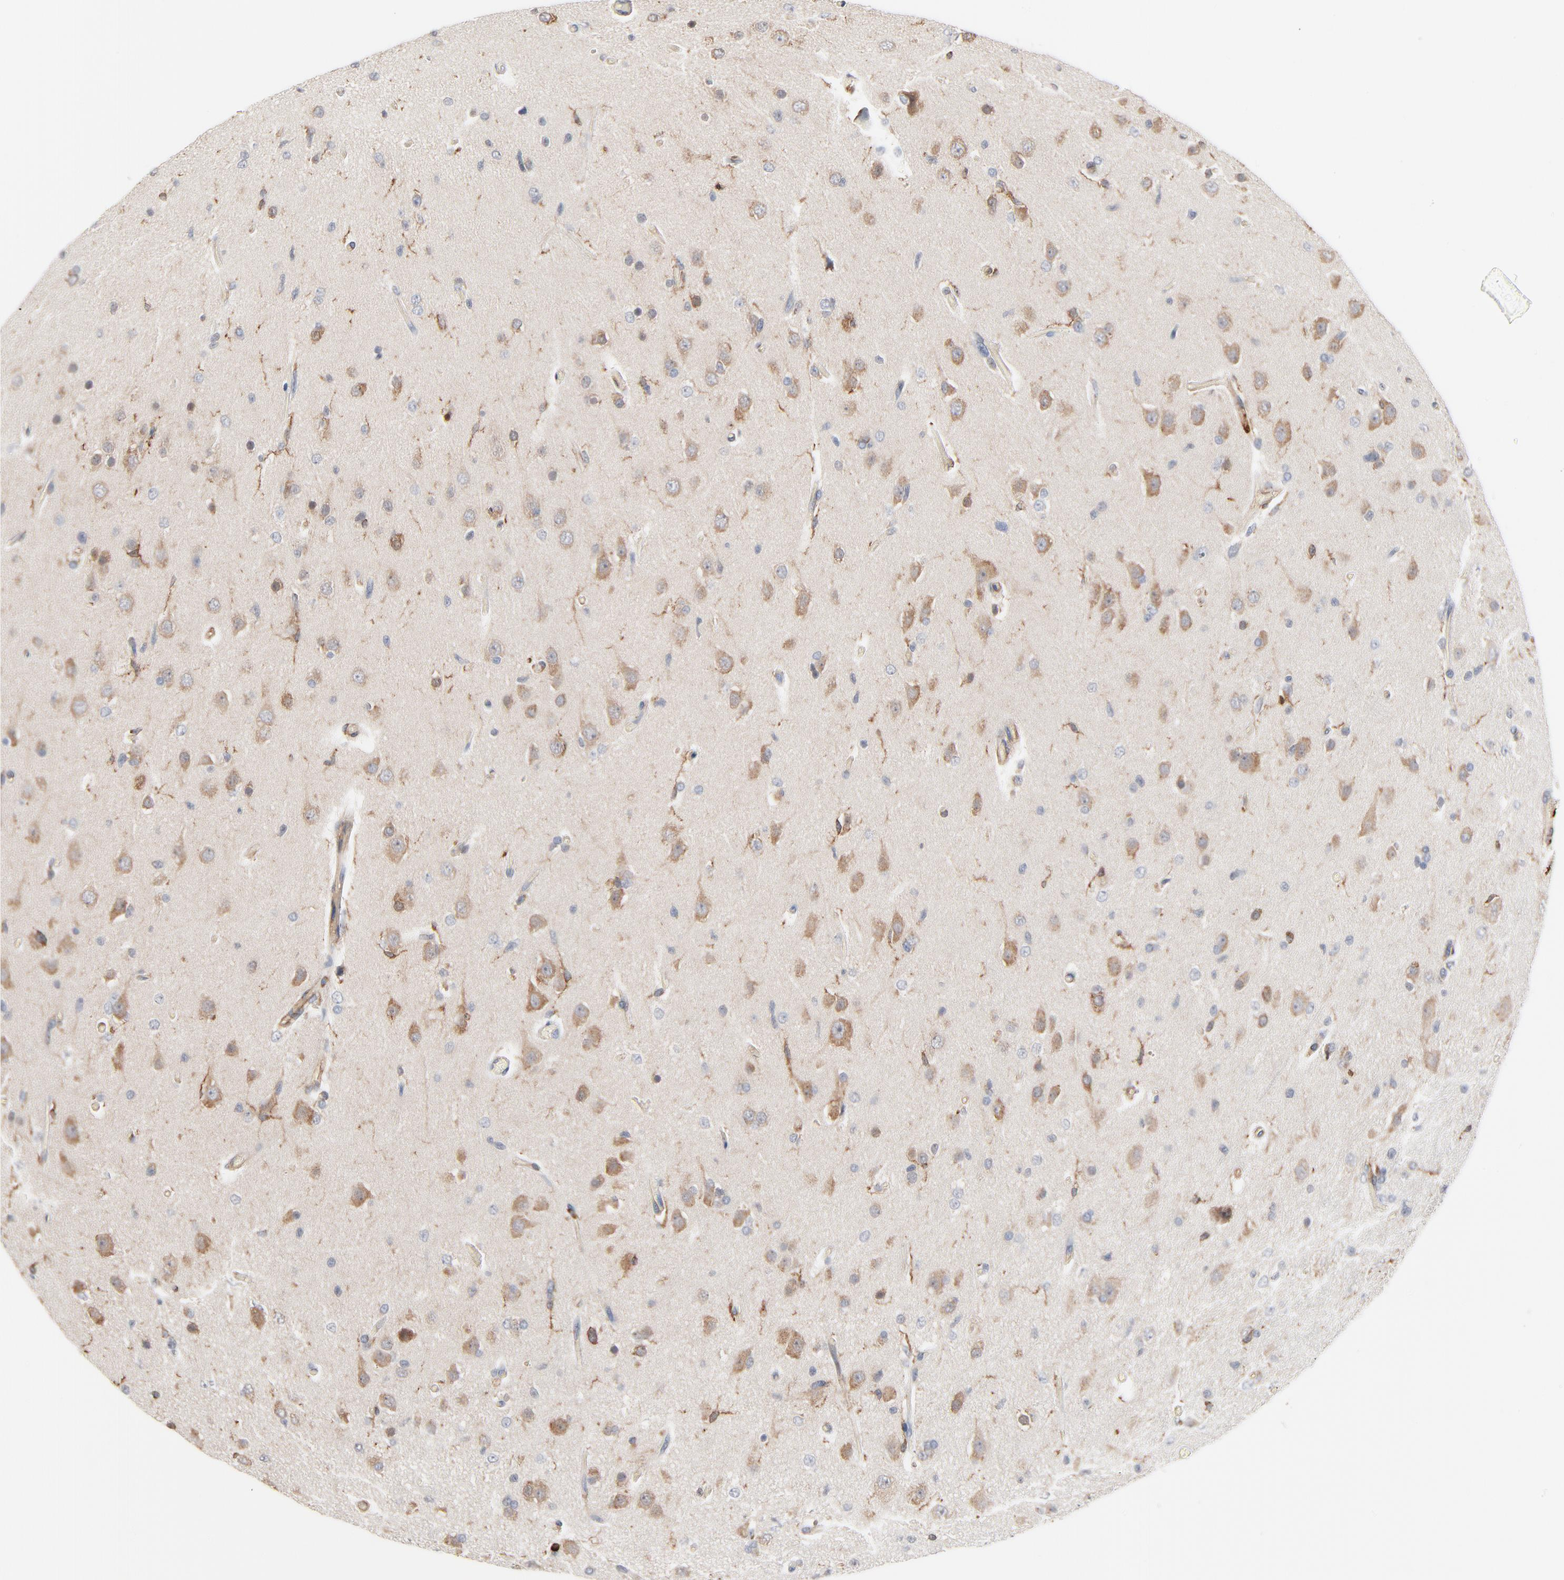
{"staining": {"intensity": "moderate", "quantity": "<25%", "location": "cytoplasmic/membranous"}, "tissue": "glioma", "cell_type": "Tumor cells", "image_type": "cancer", "snomed": [{"axis": "morphology", "description": "Glioma, malignant, High grade"}, {"axis": "topography", "description": "Brain"}], "caption": "This is an image of immunohistochemistry (IHC) staining of glioma, which shows moderate expression in the cytoplasmic/membranous of tumor cells.", "gene": "SH3KBP1", "patient": {"sex": "male", "age": 33}}